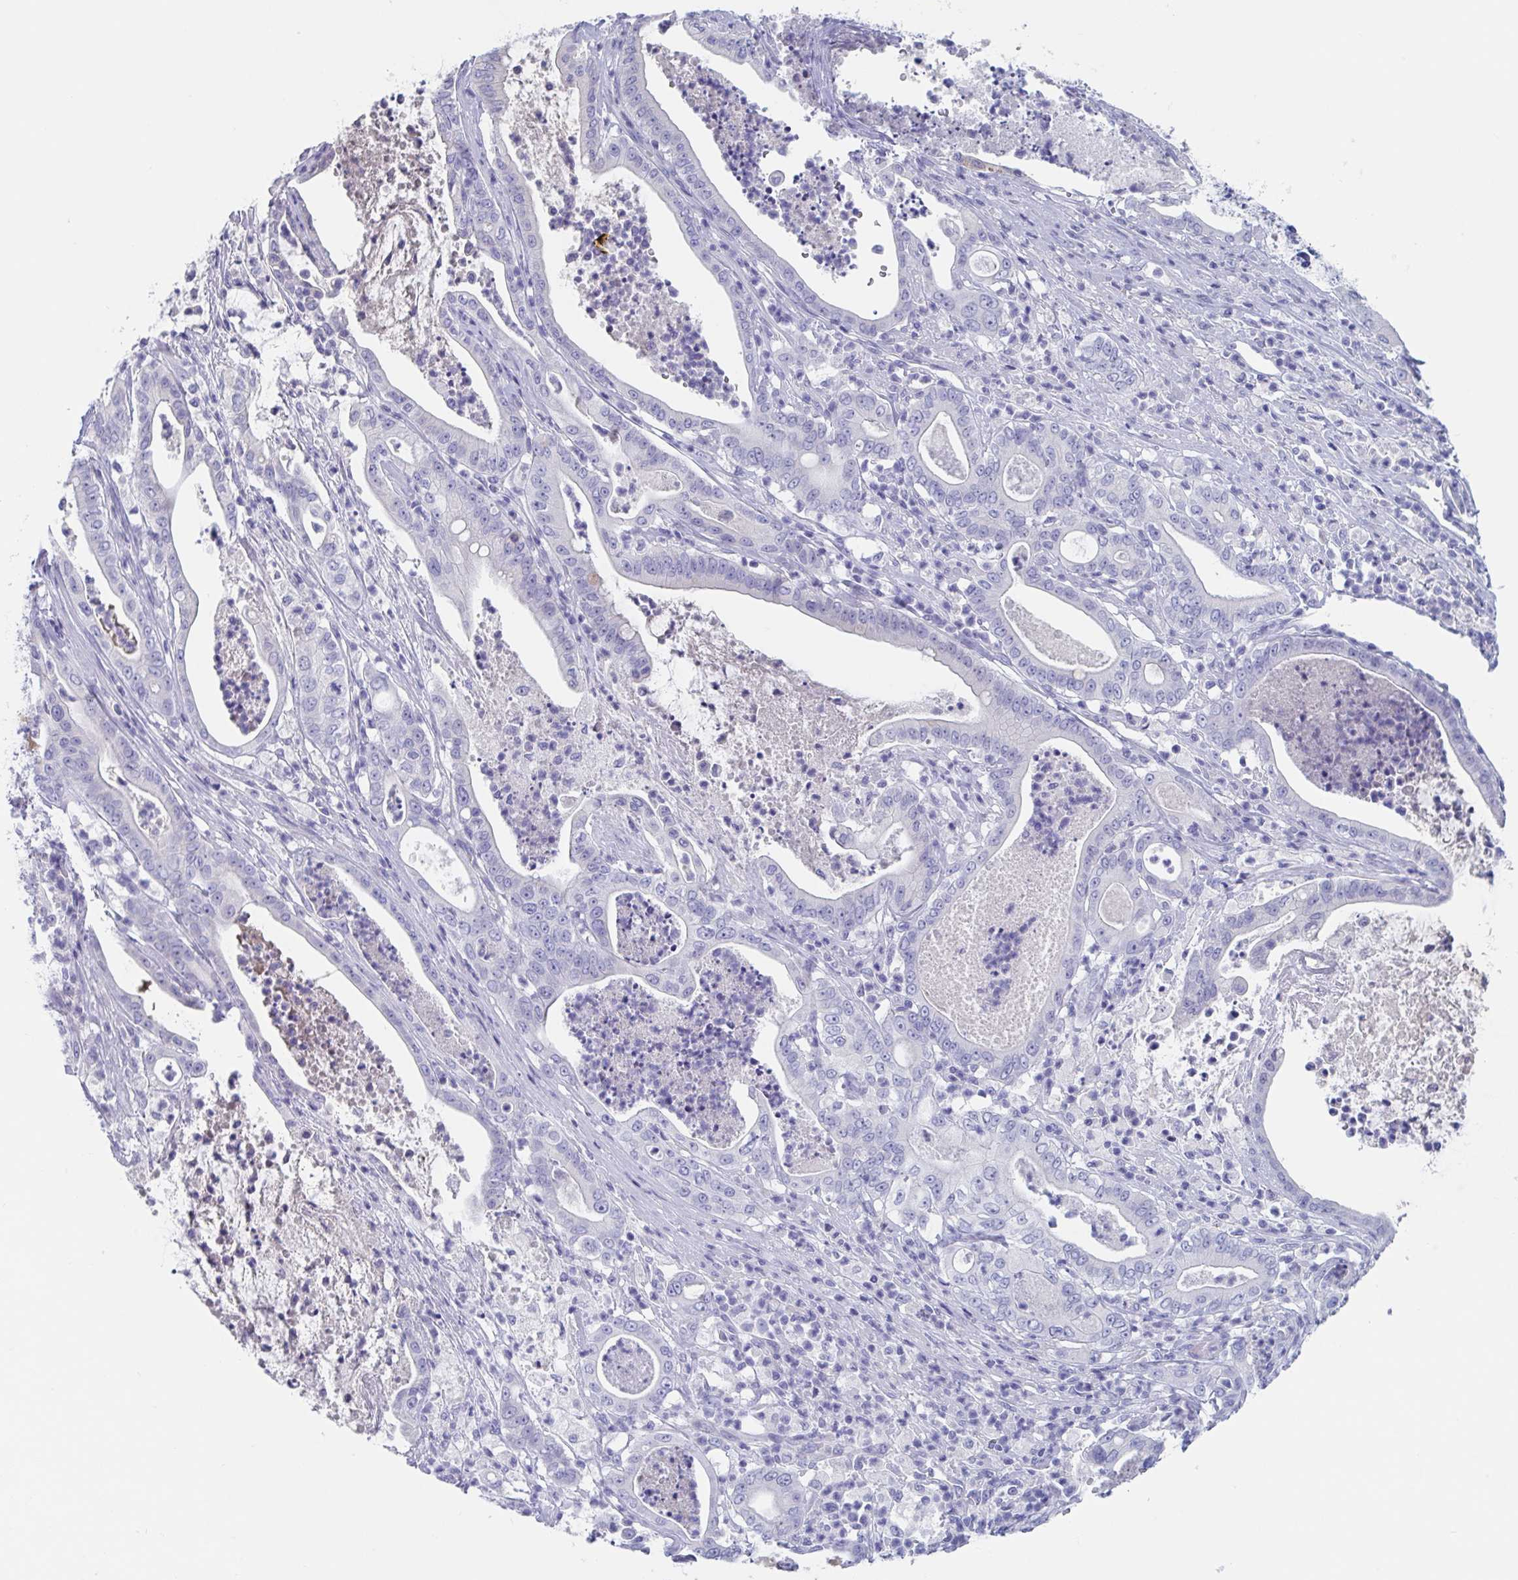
{"staining": {"intensity": "negative", "quantity": "none", "location": "none"}, "tissue": "pancreatic cancer", "cell_type": "Tumor cells", "image_type": "cancer", "snomed": [{"axis": "morphology", "description": "Adenocarcinoma, NOS"}, {"axis": "topography", "description": "Pancreas"}], "caption": "High power microscopy photomicrograph of an IHC histopathology image of pancreatic cancer, revealing no significant positivity in tumor cells.", "gene": "DPEP3", "patient": {"sex": "male", "age": 71}}